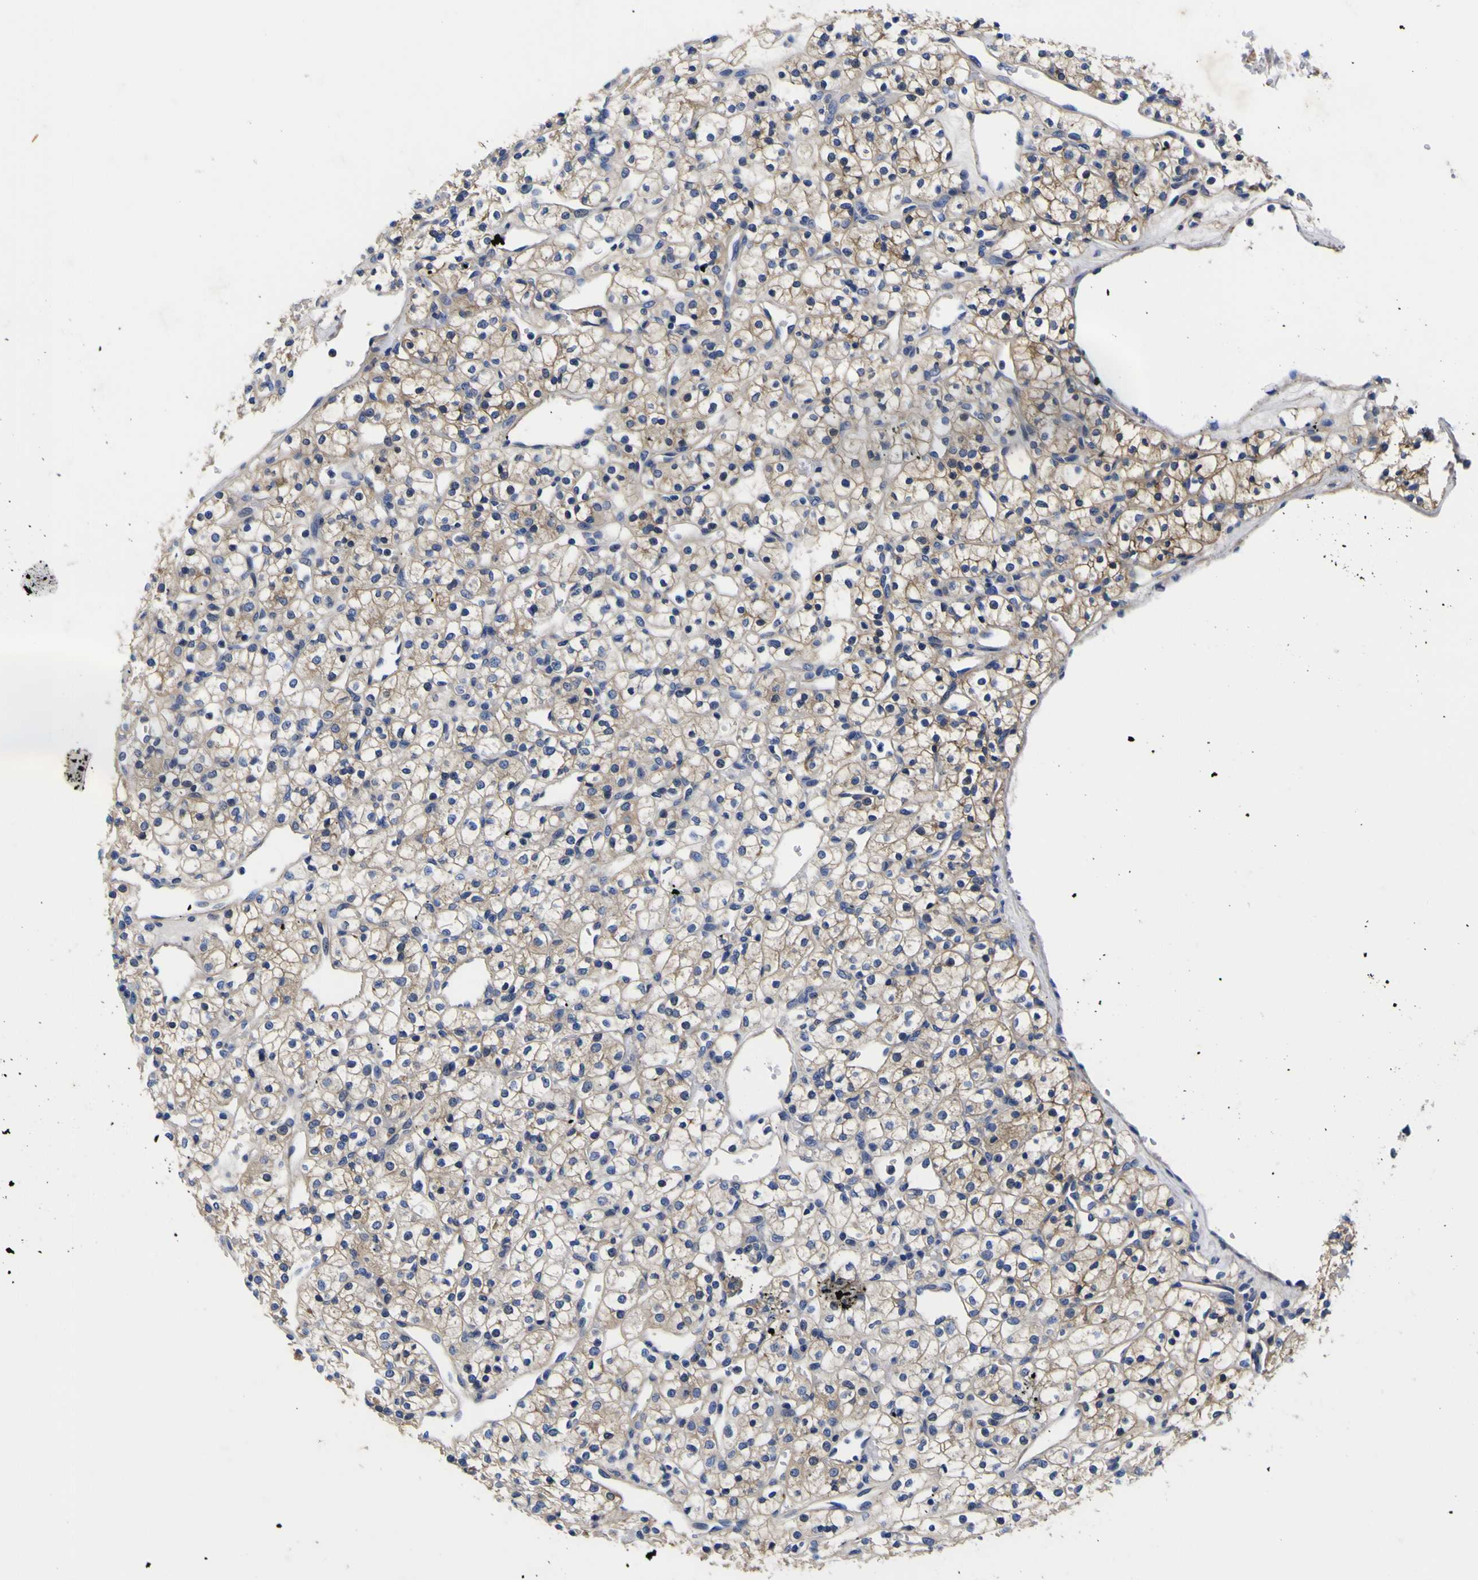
{"staining": {"intensity": "weak", "quantity": ">75%", "location": "cytoplasmic/membranous"}, "tissue": "renal cancer", "cell_type": "Tumor cells", "image_type": "cancer", "snomed": [{"axis": "morphology", "description": "Adenocarcinoma, NOS"}, {"axis": "topography", "description": "Kidney"}], "caption": "Human renal adenocarcinoma stained with a protein marker shows weak staining in tumor cells.", "gene": "VASN", "patient": {"sex": "female", "age": 60}}